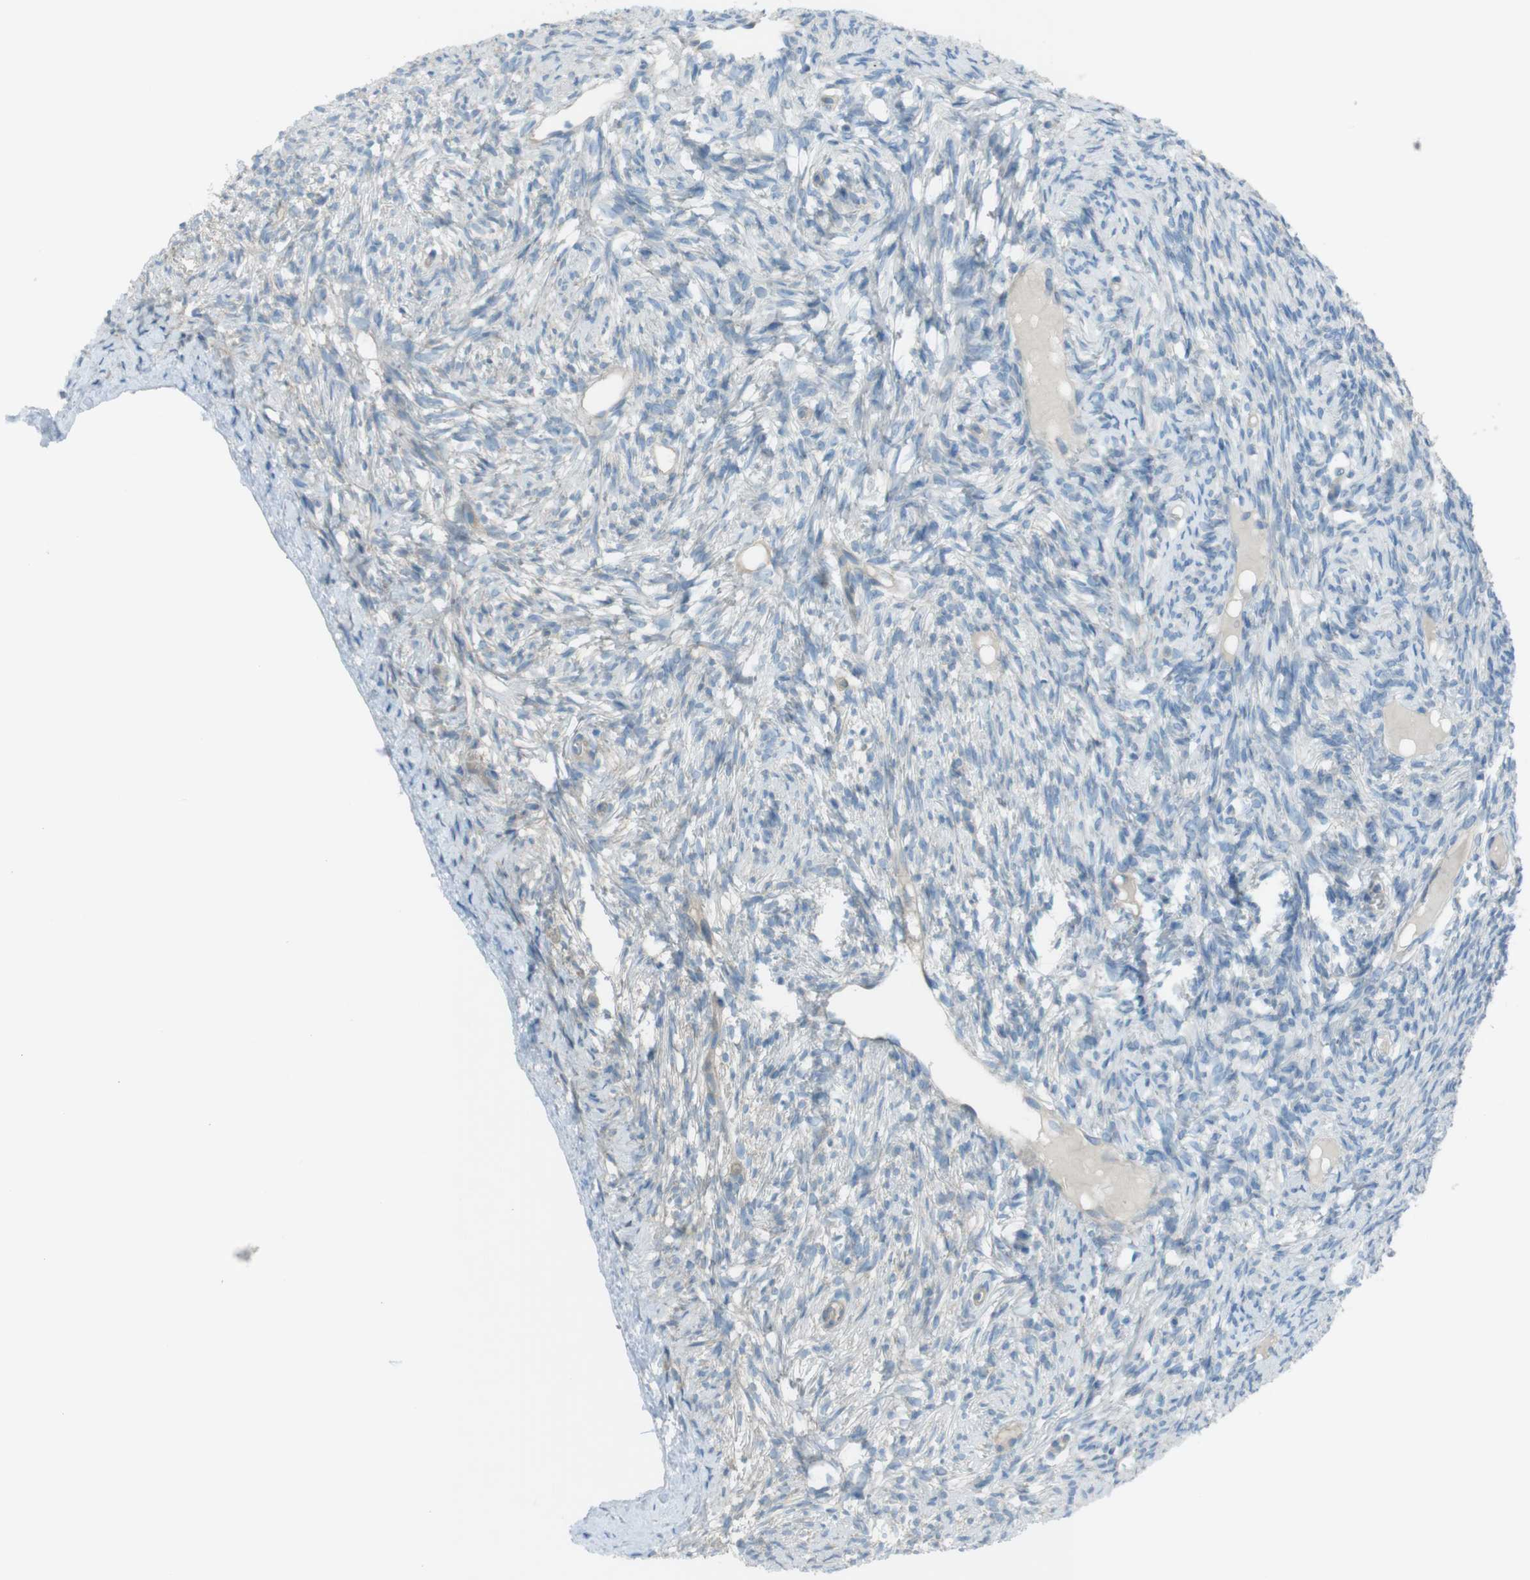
{"staining": {"intensity": "moderate", "quantity": "25%-75%", "location": "cytoplasmic/membranous"}, "tissue": "ovary", "cell_type": "Follicle cells", "image_type": "normal", "snomed": [{"axis": "morphology", "description": "Normal tissue, NOS"}, {"axis": "topography", "description": "Ovary"}], "caption": "Immunohistochemical staining of normal ovary shows 25%-75% levels of moderate cytoplasmic/membranous protein expression in approximately 25%-75% of follicle cells. Using DAB (brown) and hematoxylin (blue) stains, captured at high magnification using brightfield microscopy.", "gene": "TMEM41B", "patient": {"sex": "female", "age": 33}}